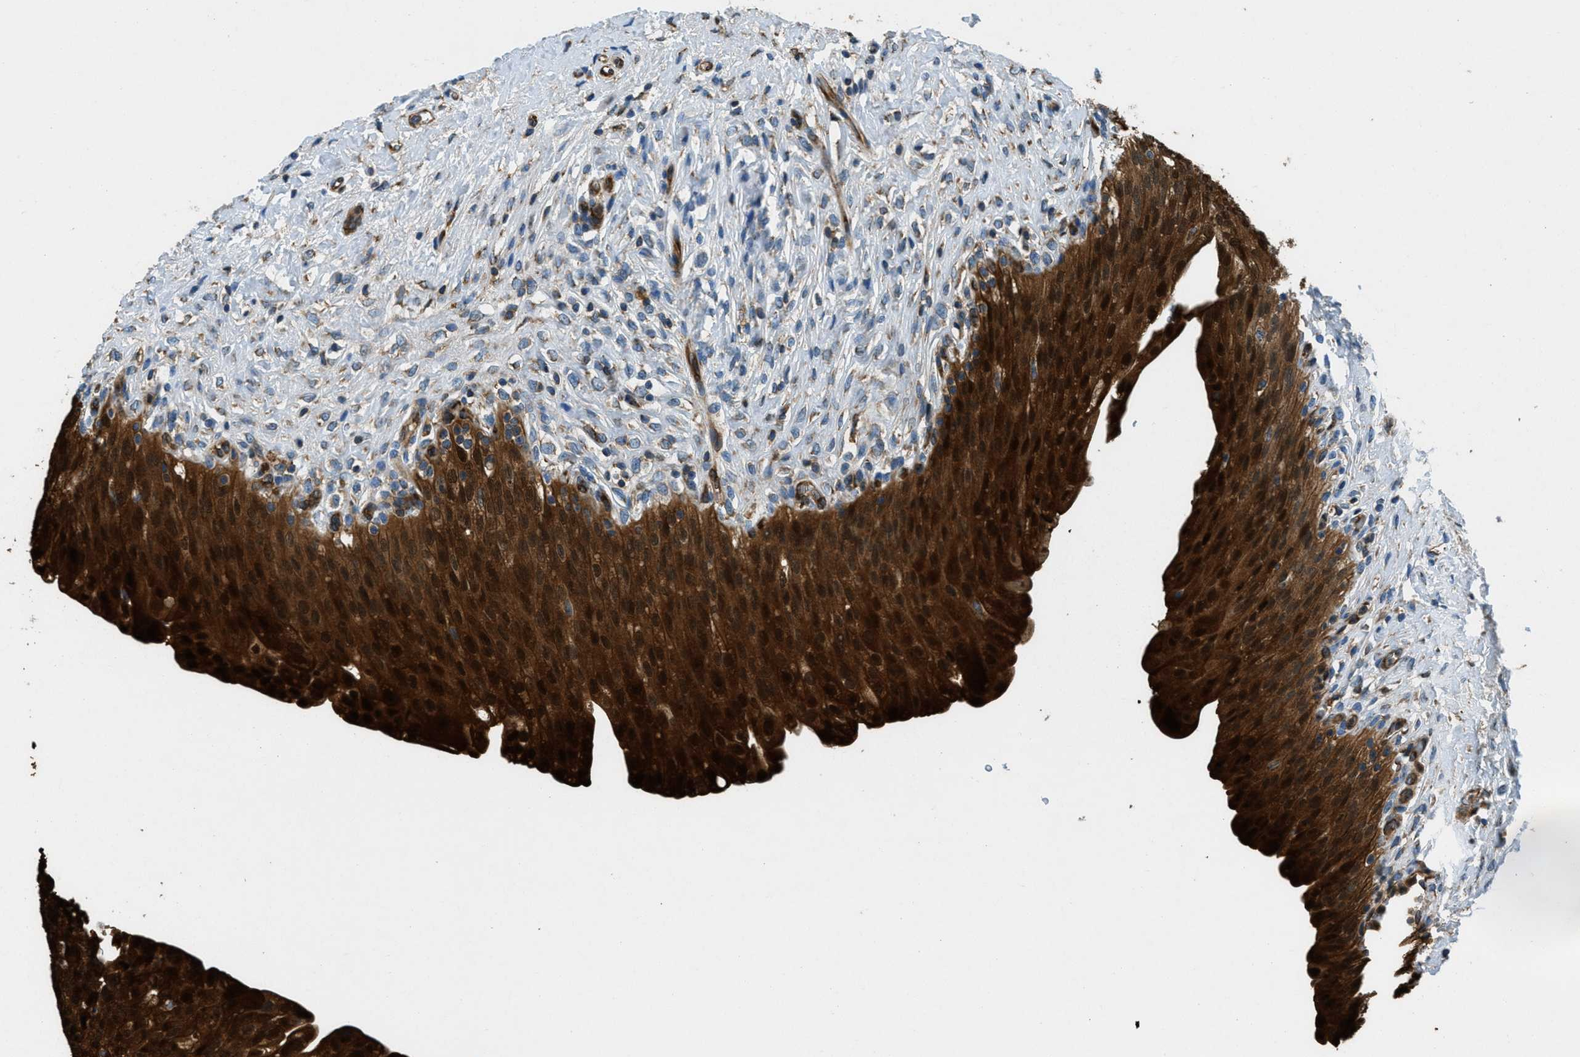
{"staining": {"intensity": "strong", "quantity": ">75%", "location": "cytoplasmic/membranous"}, "tissue": "urinary bladder", "cell_type": "Urothelial cells", "image_type": "normal", "snomed": [{"axis": "morphology", "description": "Urothelial carcinoma, High grade"}, {"axis": "topography", "description": "Urinary bladder"}], "caption": "DAB immunohistochemical staining of unremarkable urinary bladder demonstrates strong cytoplasmic/membranous protein expression in approximately >75% of urothelial cells.", "gene": "GIMAP8", "patient": {"sex": "male", "age": 46}}